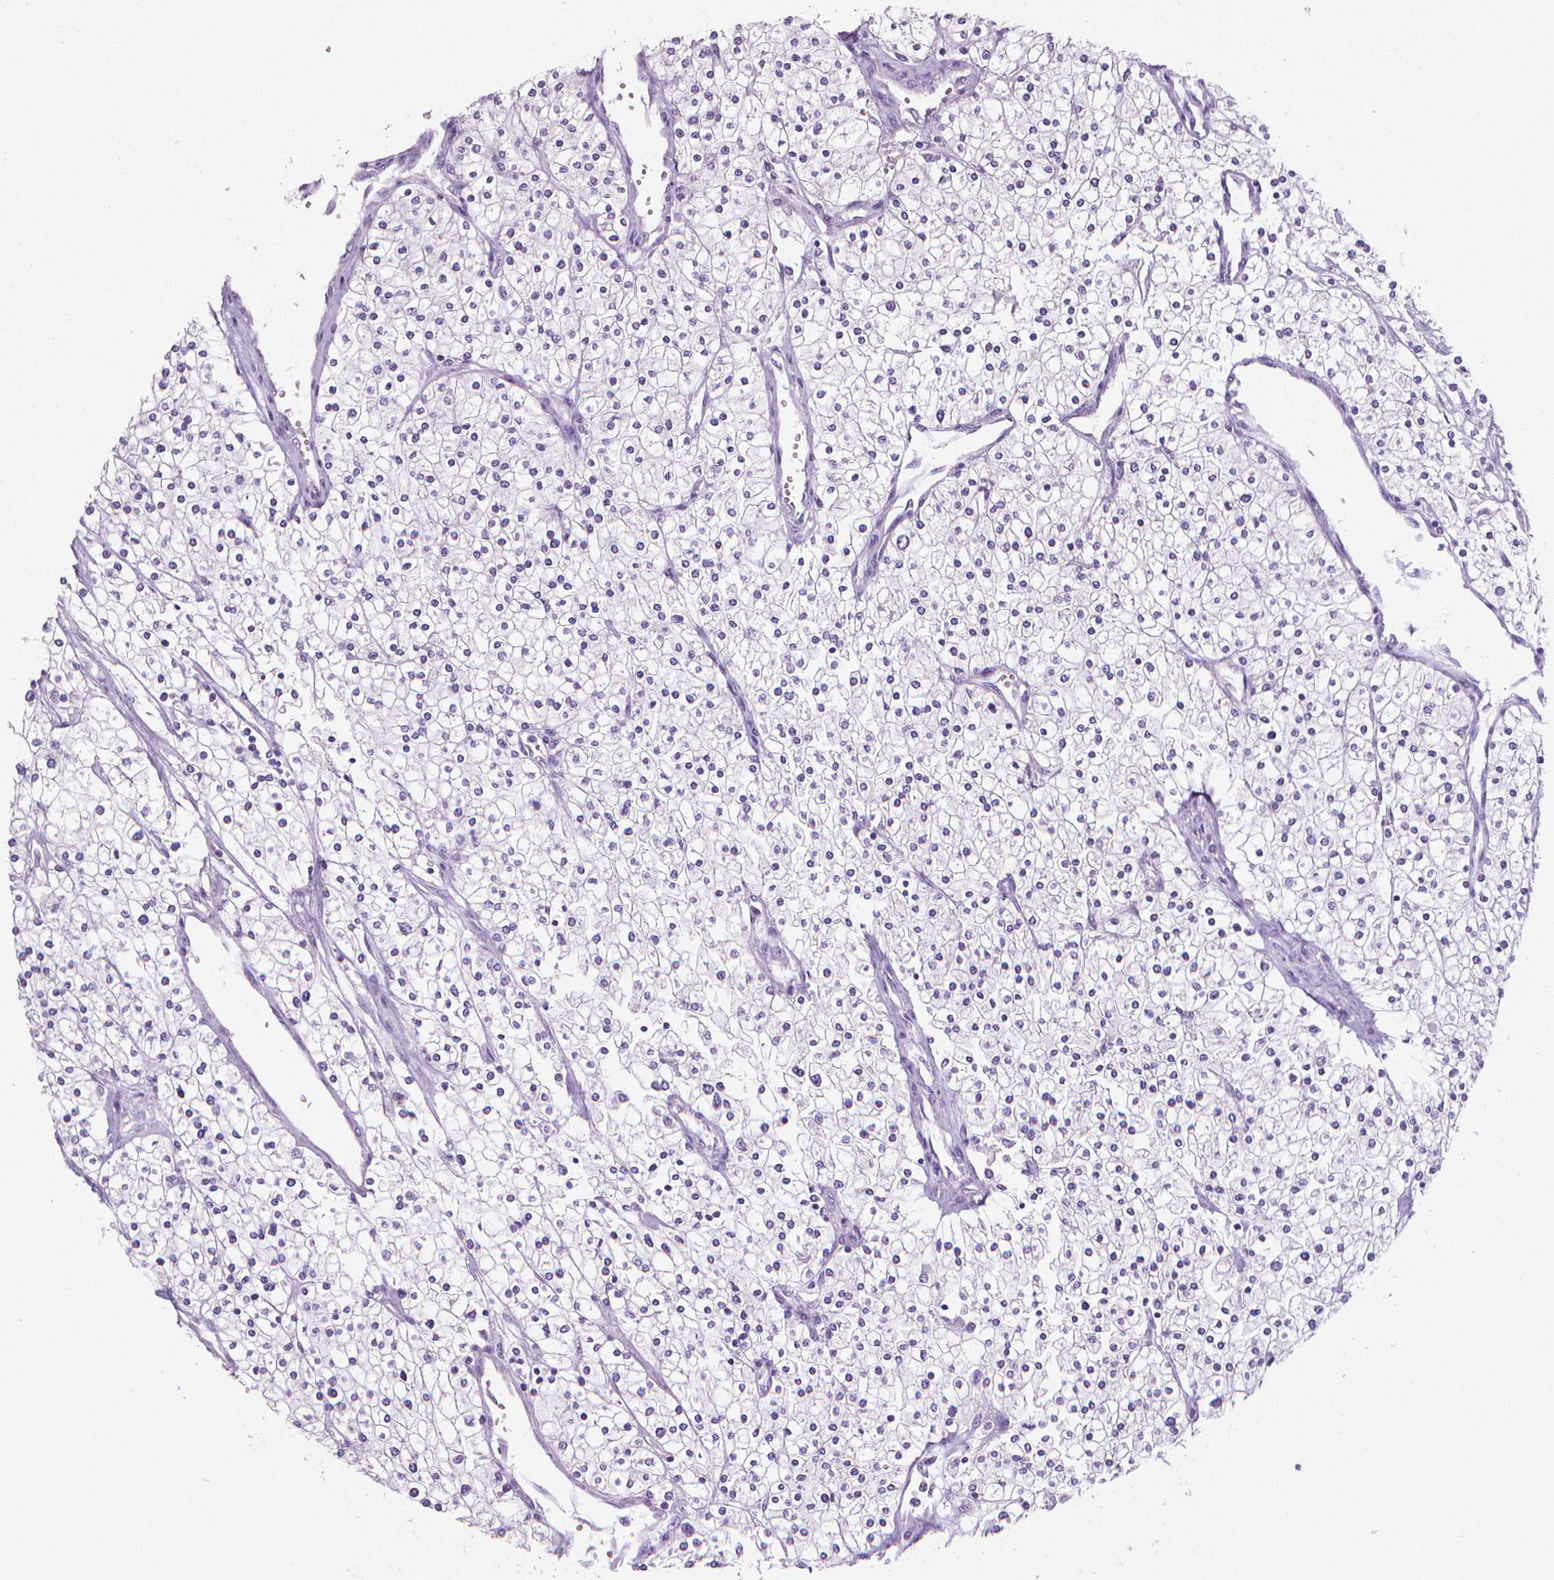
{"staining": {"intensity": "negative", "quantity": "none", "location": "none"}, "tissue": "renal cancer", "cell_type": "Tumor cells", "image_type": "cancer", "snomed": [{"axis": "morphology", "description": "Adenocarcinoma, NOS"}, {"axis": "topography", "description": "Kidney"}], "caption": "Protein analysis of adenocarcinoma (renal) exhibits no significant expression in tumor cells.", "gene": "XPNPEP2", "patient": {"sex": "male", "age": 80}}